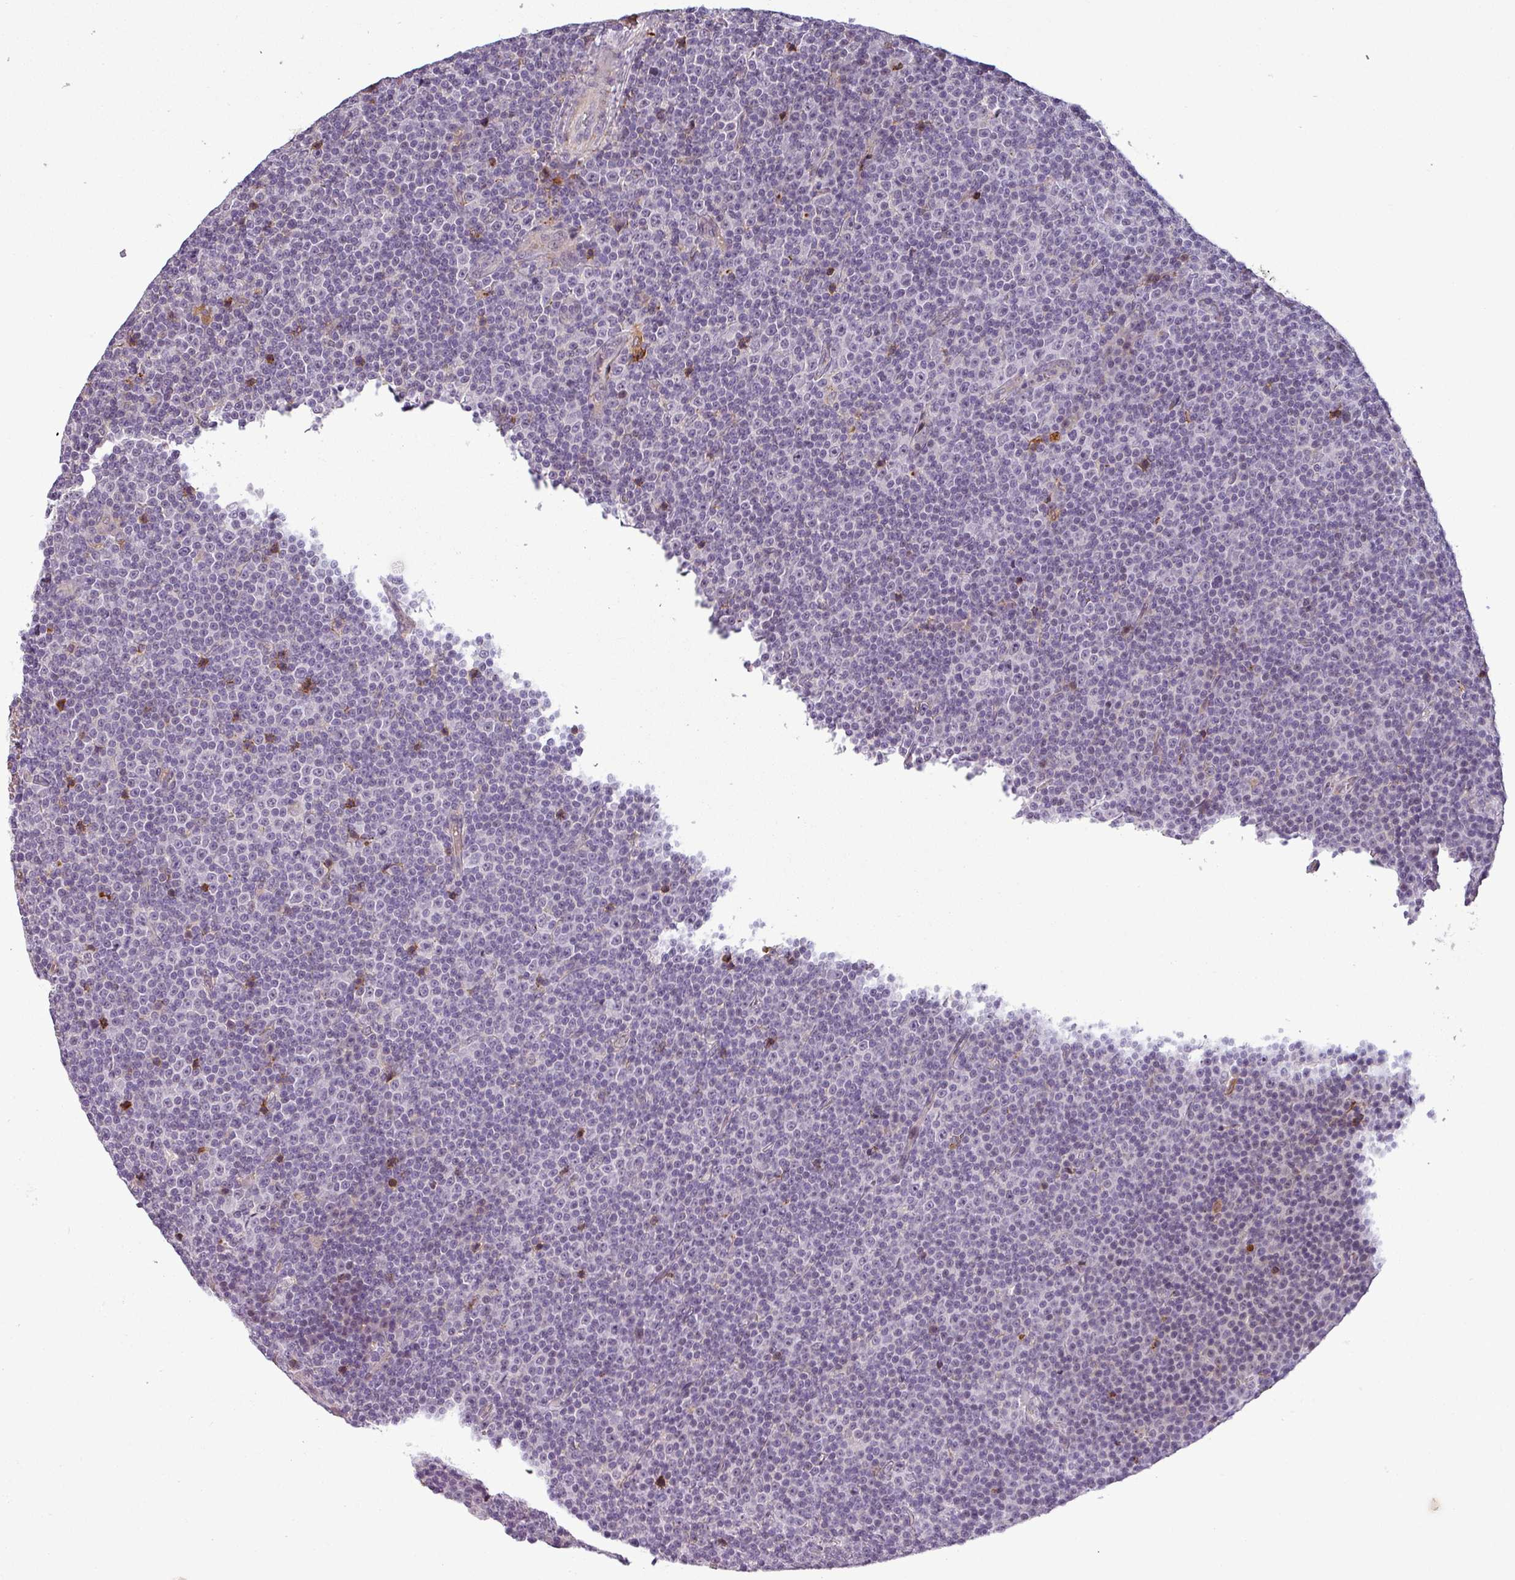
{"staining": {"intensity": "negative", "quantity": "none", "location": "none"}, "tissue": "lymphoma", "cell_type": "Tumor cells", "image_type": "cancer", "snomed": [{"axis": "morphology", "description": "Malignant lymphoma, non-Hodgkin's type, Low grade"}, {"axis": "topography", "description": "Lymph node"}], "caption": "This image is of low-grade malignant lymphoma, non-Hodgkin's type stained with IHC to label a protein in brown with the nuclei are counter-stained blue. There is no expression in tumor cells.", "gene": "APOC1", "patient": {"sex": "female", "age": 67}}